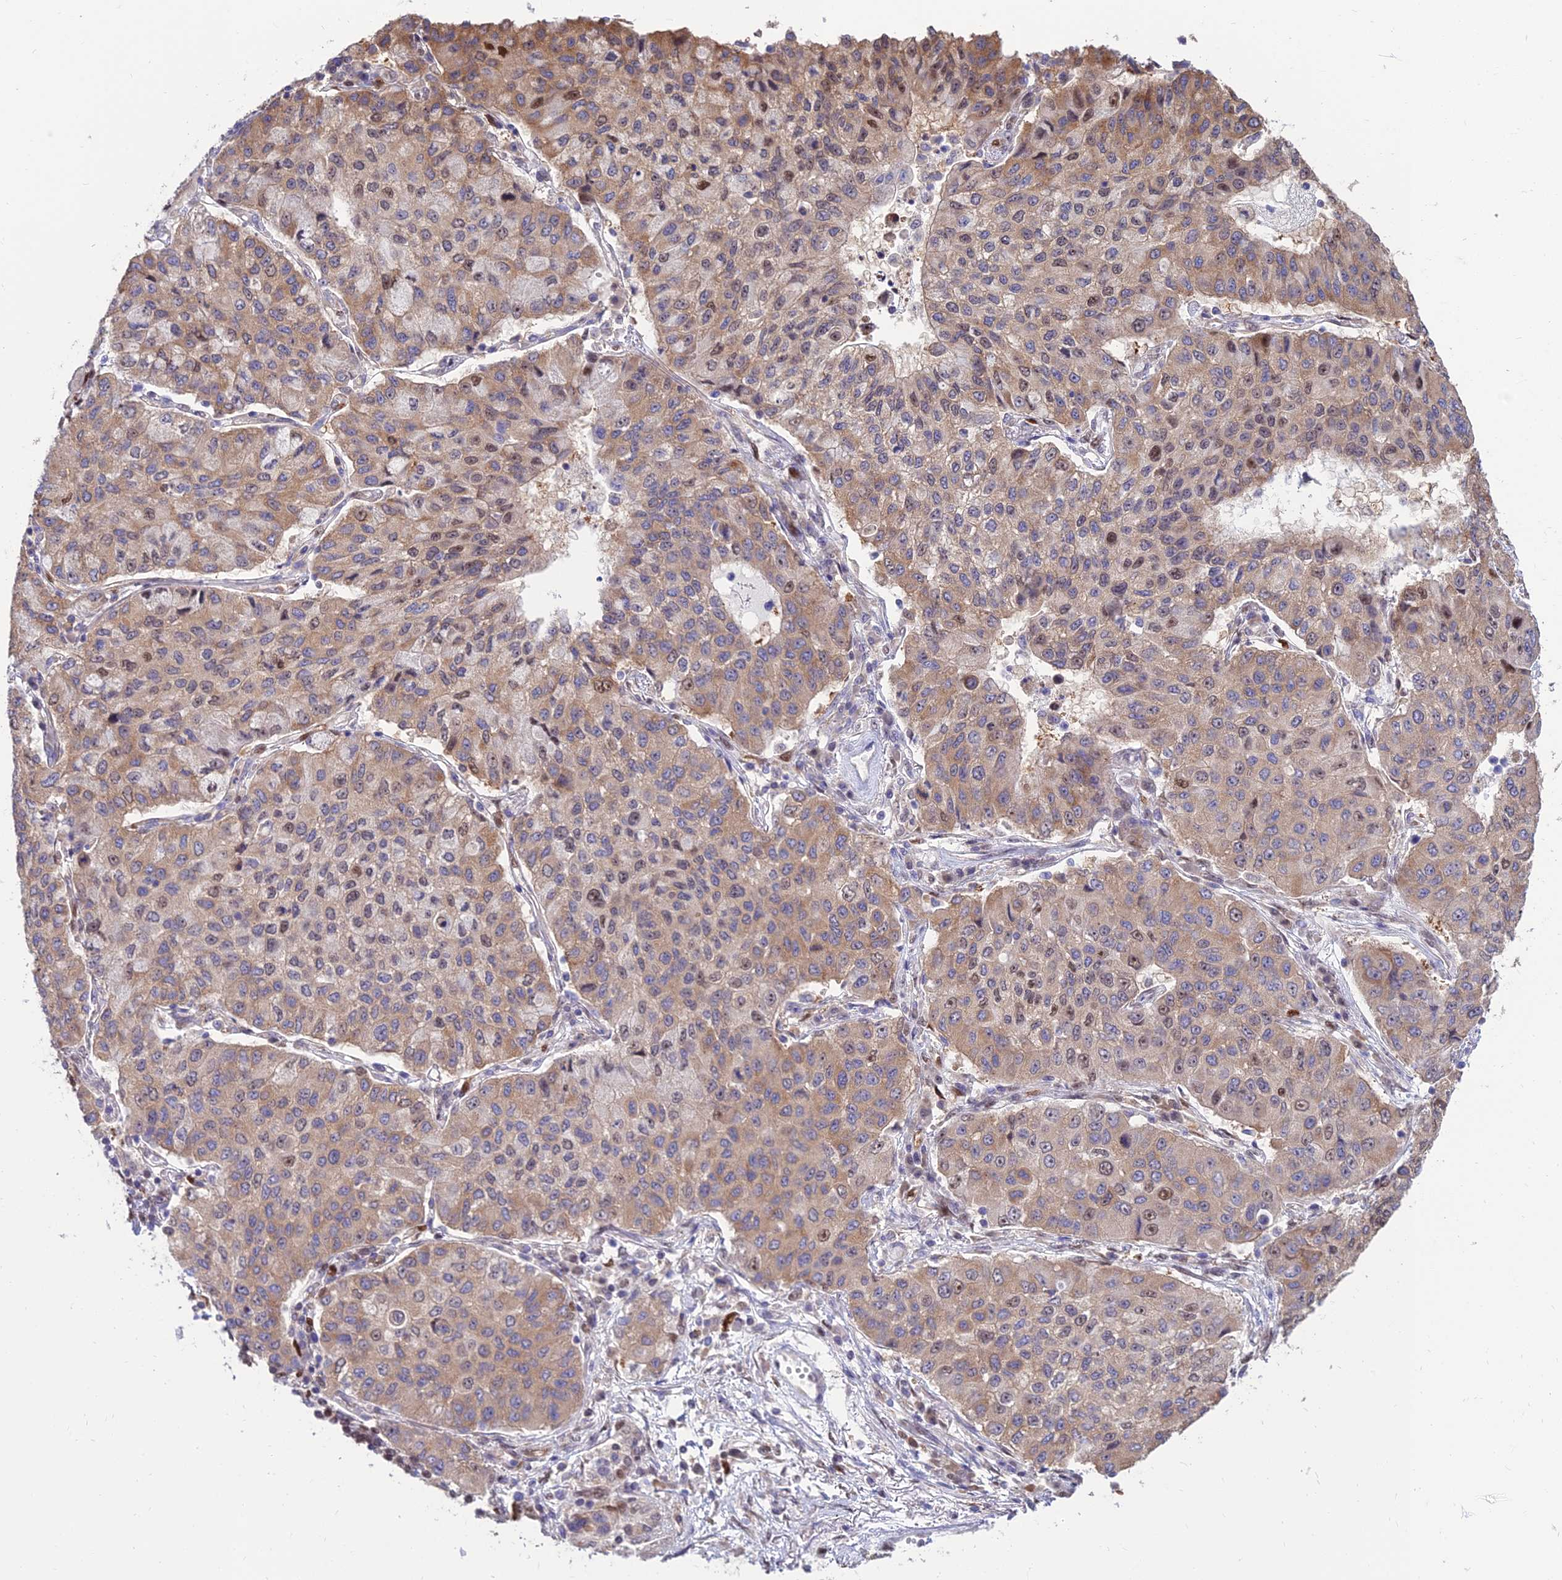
{"staining": {"intensity": "moderate", "quantity": ">75%", "location": "cytoplasmic/membranous,nuclear"}, "tissue": "lung cancer", "cell_type": "Tumor cells", "image_type": "cancer", "snomed": [{"axis": "morphology", "description": "Squamous cell carcinoma, NOS"}, {"axis": "topography", "description": "Lung"}], "caption": "Human lung cancer (squamous cell carcinoma) stained with a protein marker reveals moderate staining in tumor cells.", "gene": "DNPEP", "patient": {"sex": "male", "age": 74}}